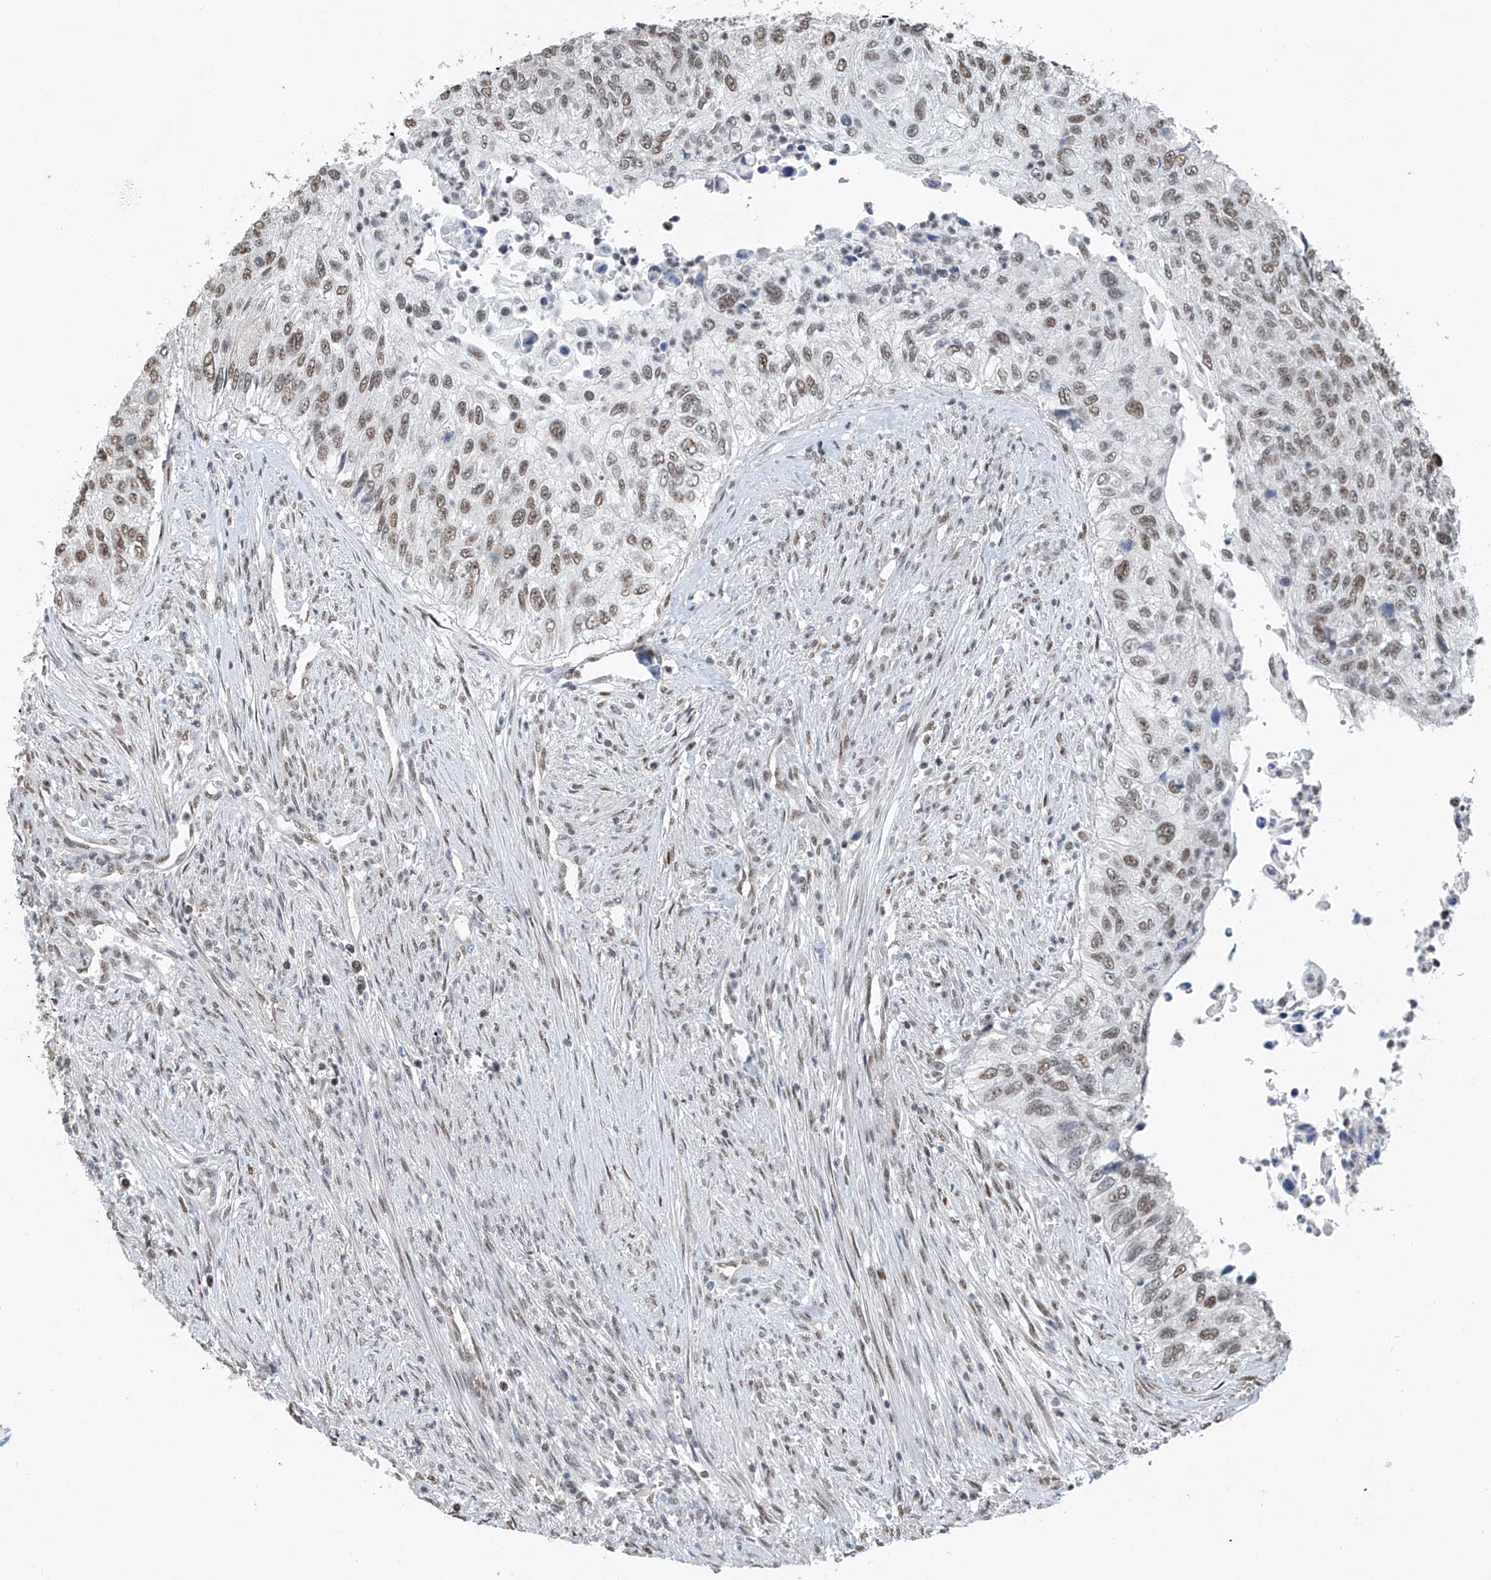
{"staining": {"intensity": "moderate", "quantity": ">75%", "location": "nuclear"}, "tissue": "urothelial cancer", "cell_type": "Tumor cells", "image_type": "cancer", "snomed": [{"axis": "morphology", "description": "Urothelial carcinoma, High grade"}, {"axis": "topography", "description": "Urinary bladder"}], "caption": "An immunohistochemistry photomicrograph of tumor tissue is shown. Protein staining in brown highlights moderate nuclear positivity in urothelial cancer within tumor cells.", "gene": "TAF8", "patient": {"sex": "female", "age": 60}}